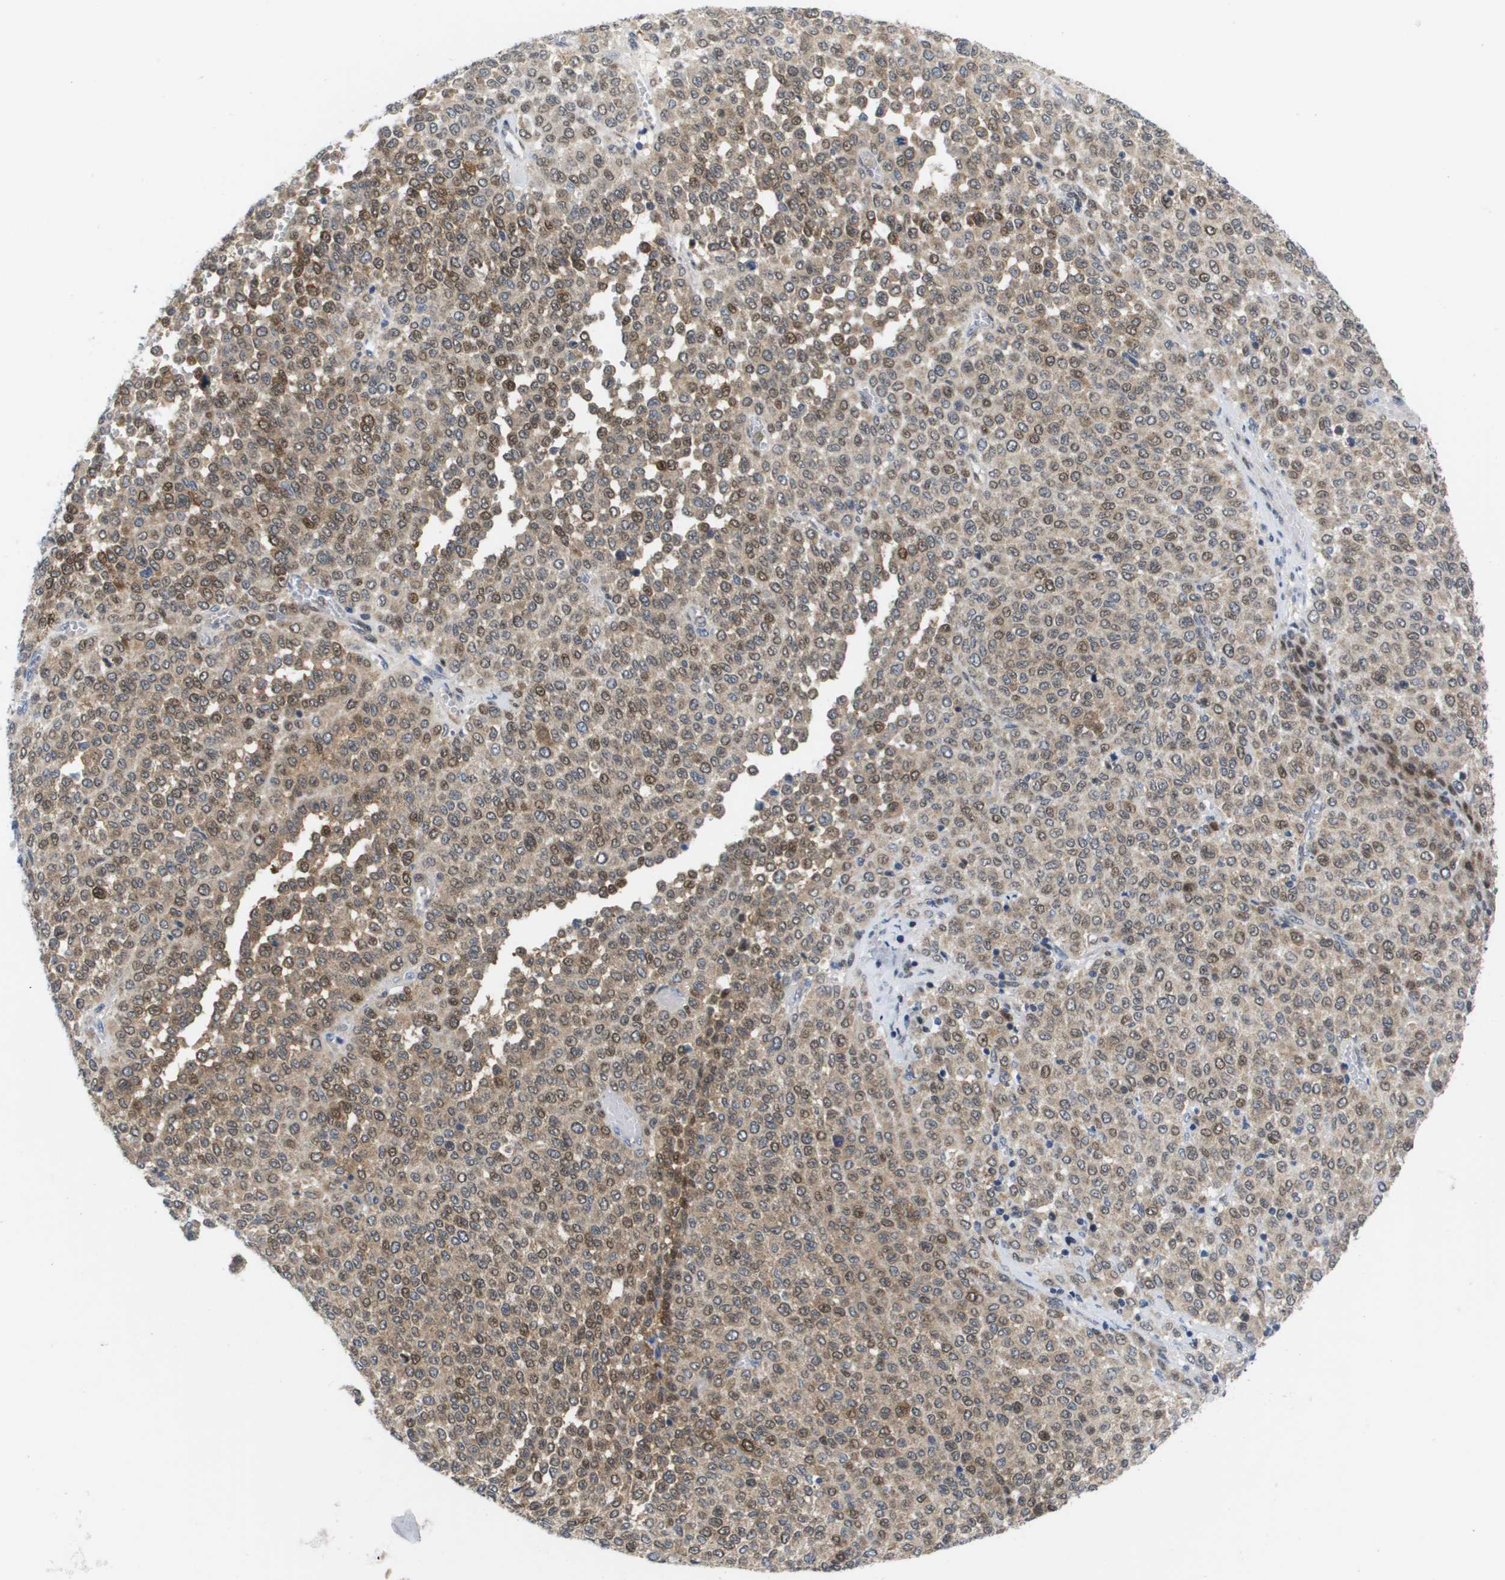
{"staining": {"intensity": "moderate", "quantity": ">75%", "location": "cytoplasmic/membranous,nuclear"}, "tissue": "melanoma", "cell_type": "Tumor cells", "image_type": "cancer", "snomed": [{"axis": "morphology", "description": "Malignant melanoma, Metastatic site"}, {"axis": "topography", "description": "Pancreas"}], "caption": "Immunohistochemical staining of human melanoma shows medium levels of moderate cytoplasmic/membranous and nuclear protein positivity in approximately >75% of tumor cells.", "gene": "FKBP4", "patient": {"sex": "female", "age": 30}}